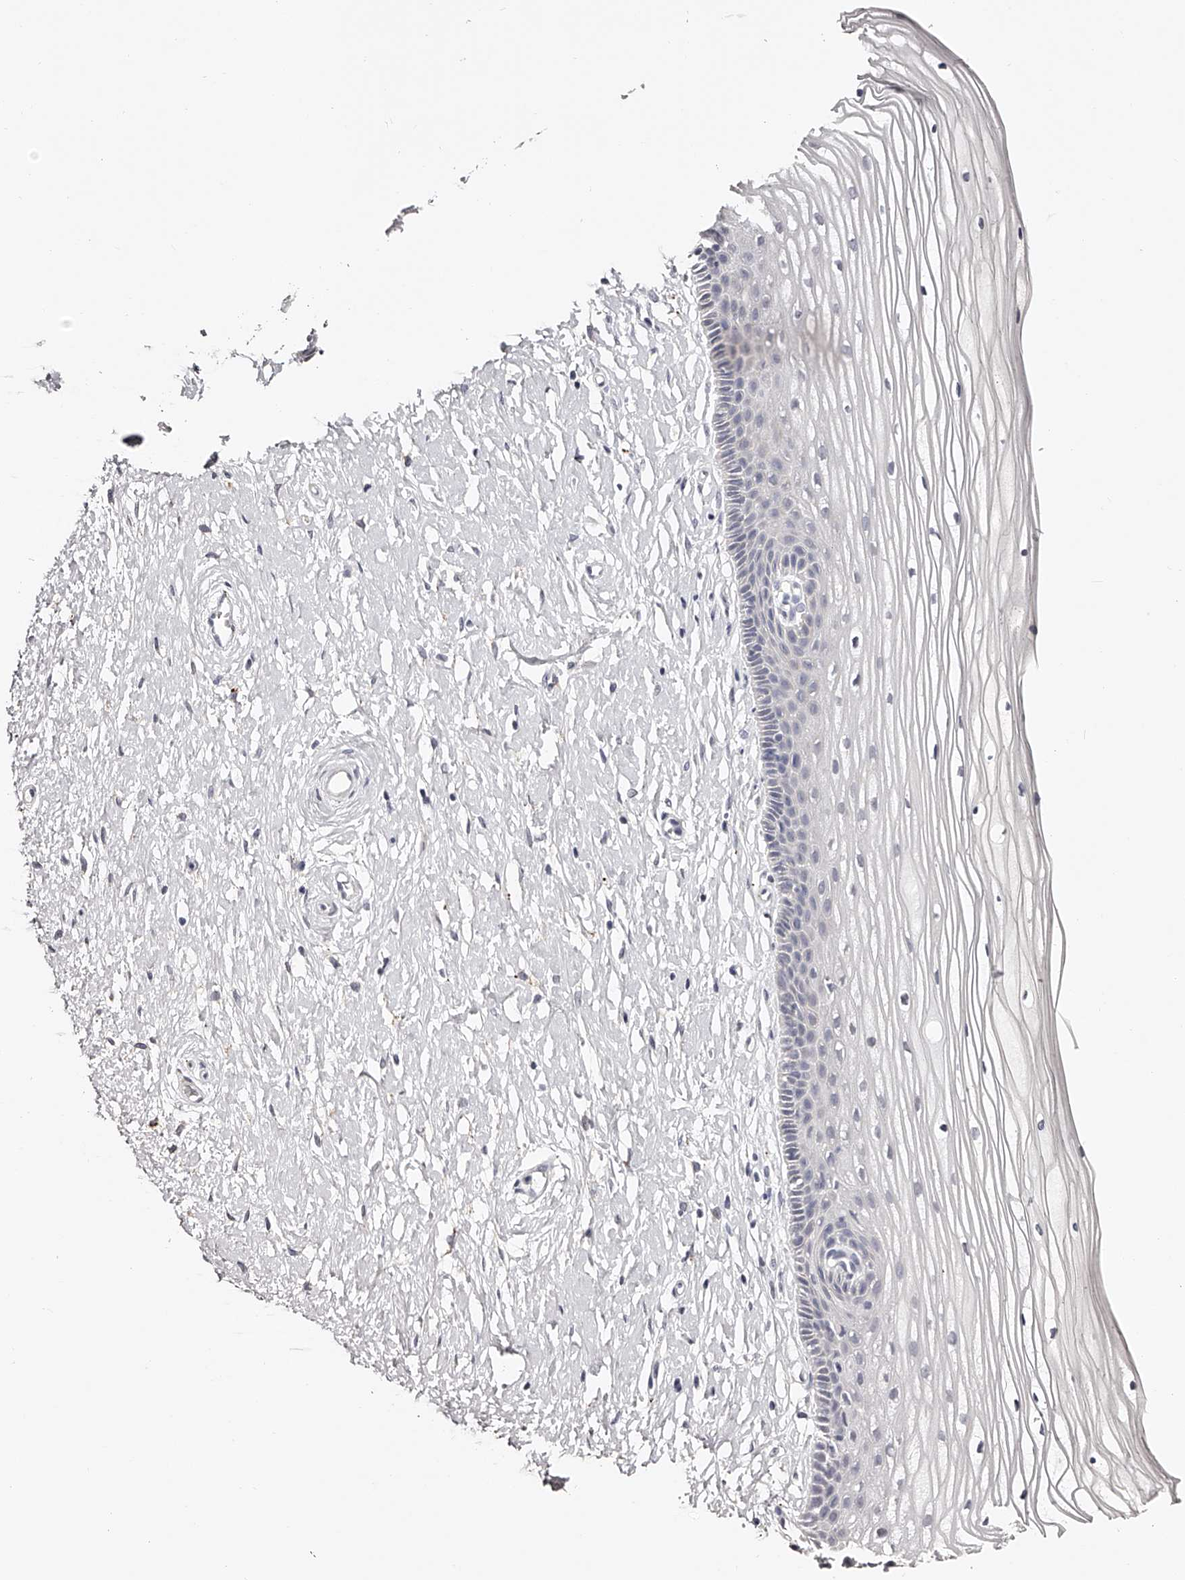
{"staining": {"intensity": "negative", "quantity": "none", "location": "none"}, "tissue": "vagina", "cell_type": "Squamous epithelial cells", "image_type": "normal", "snomed": [{"axis": "morphology", "description": "Normal tissue, NOS"}, {"axis": "topography", "description": "Vagina"}, {"axis": "topography", "description": "Cervix"}], "caption": "Immunohistochemical staining of benign human vagina shows no significant positivity in squamous epithelial cells. (Stains: DAB (3,3'-diaminobenzidine) immunohistochemistry with hematoxylin counter stain, Microscopy: brightfield microscopy at high magnification).", "gene": "SLC35D3", "patient": {"sex": "female", "age": 40}}